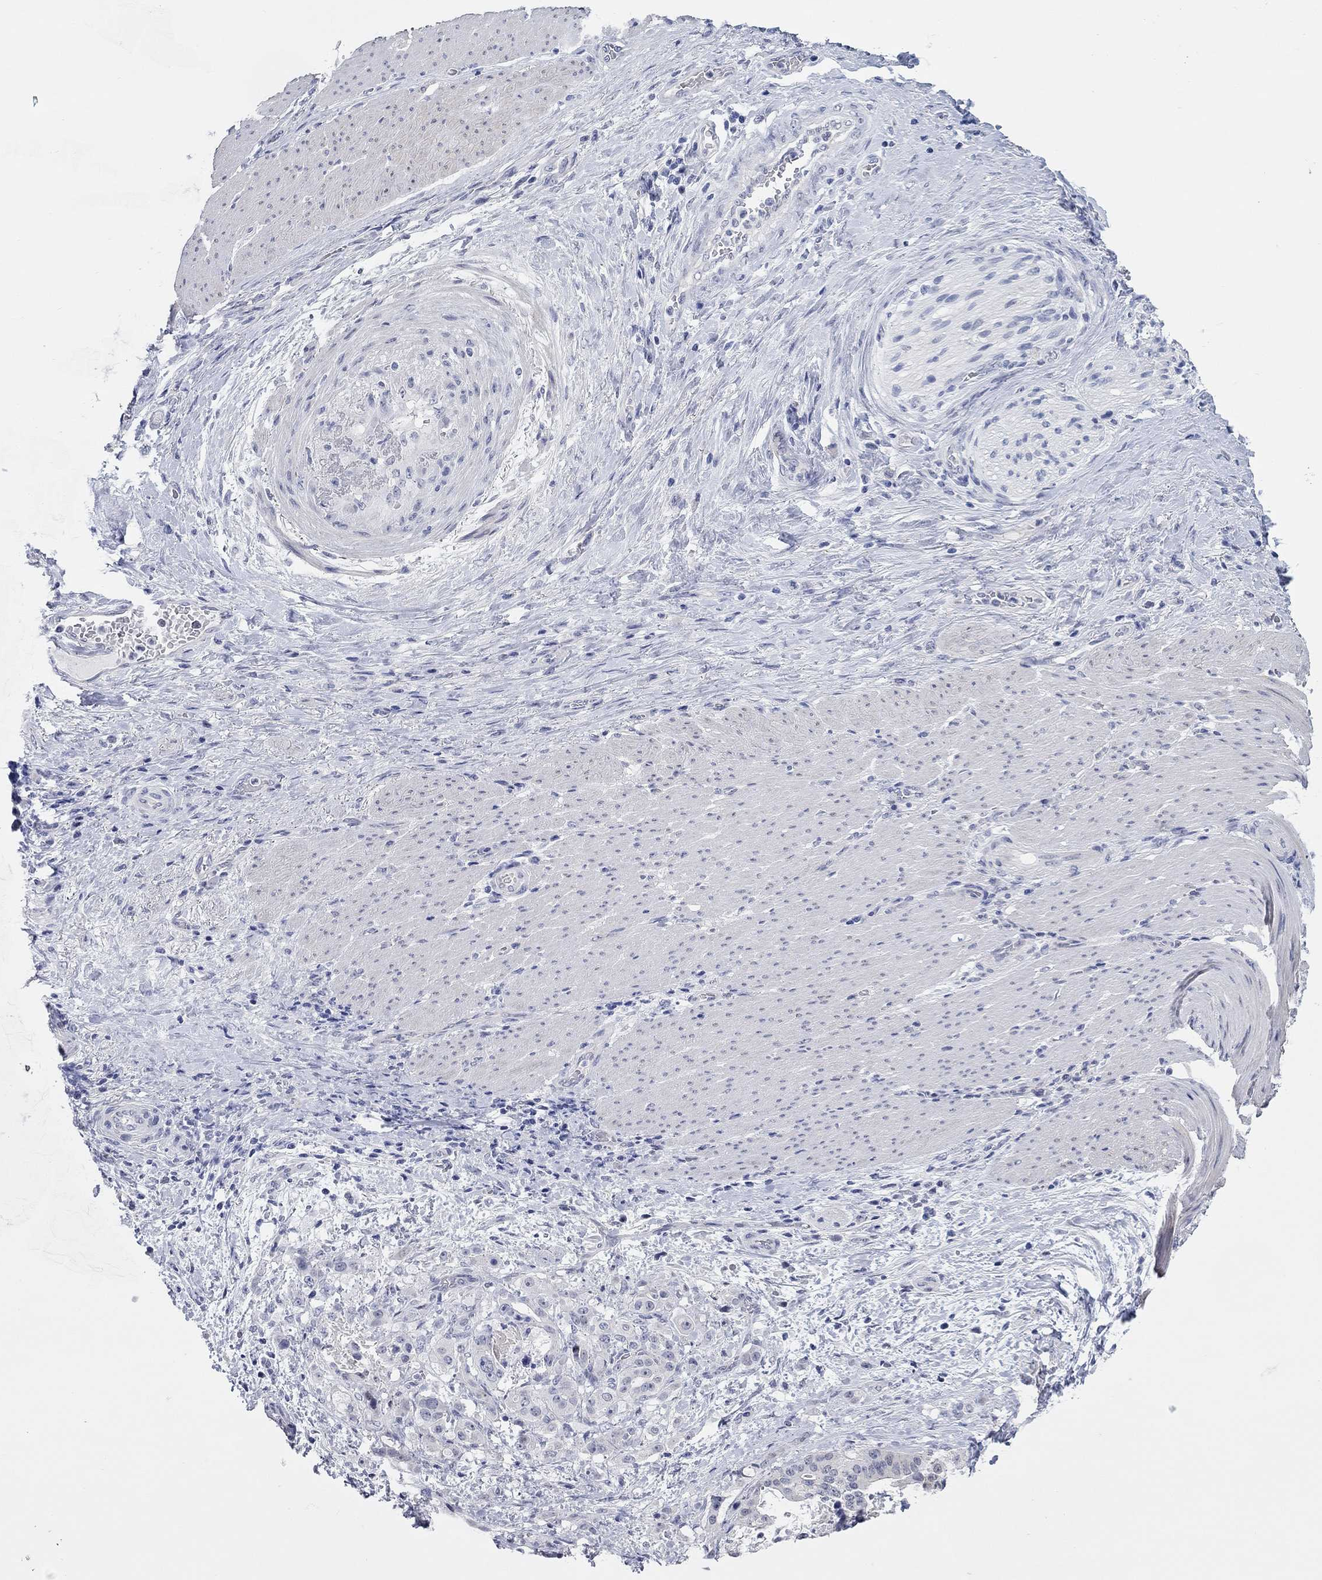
{"staining": {"intensity": "negative", "quantity": "none", "location": "none"}, "tissue": "stomach cancer", "cell_type": "Tumor cells", "image_type": "cancer", "snomed": [{"axis": "morphology", "description": "Adenocarcinoma, NOS"}, {"axis": "topography", "description": "Stomach"}], "caption": "Human stomach adenocarcinoma stained for a protein using immunohistochemistry demonstrates no expression in tumor cells.", "gene": "WASF3", "patient": {"sex": "male", "age": 48}}